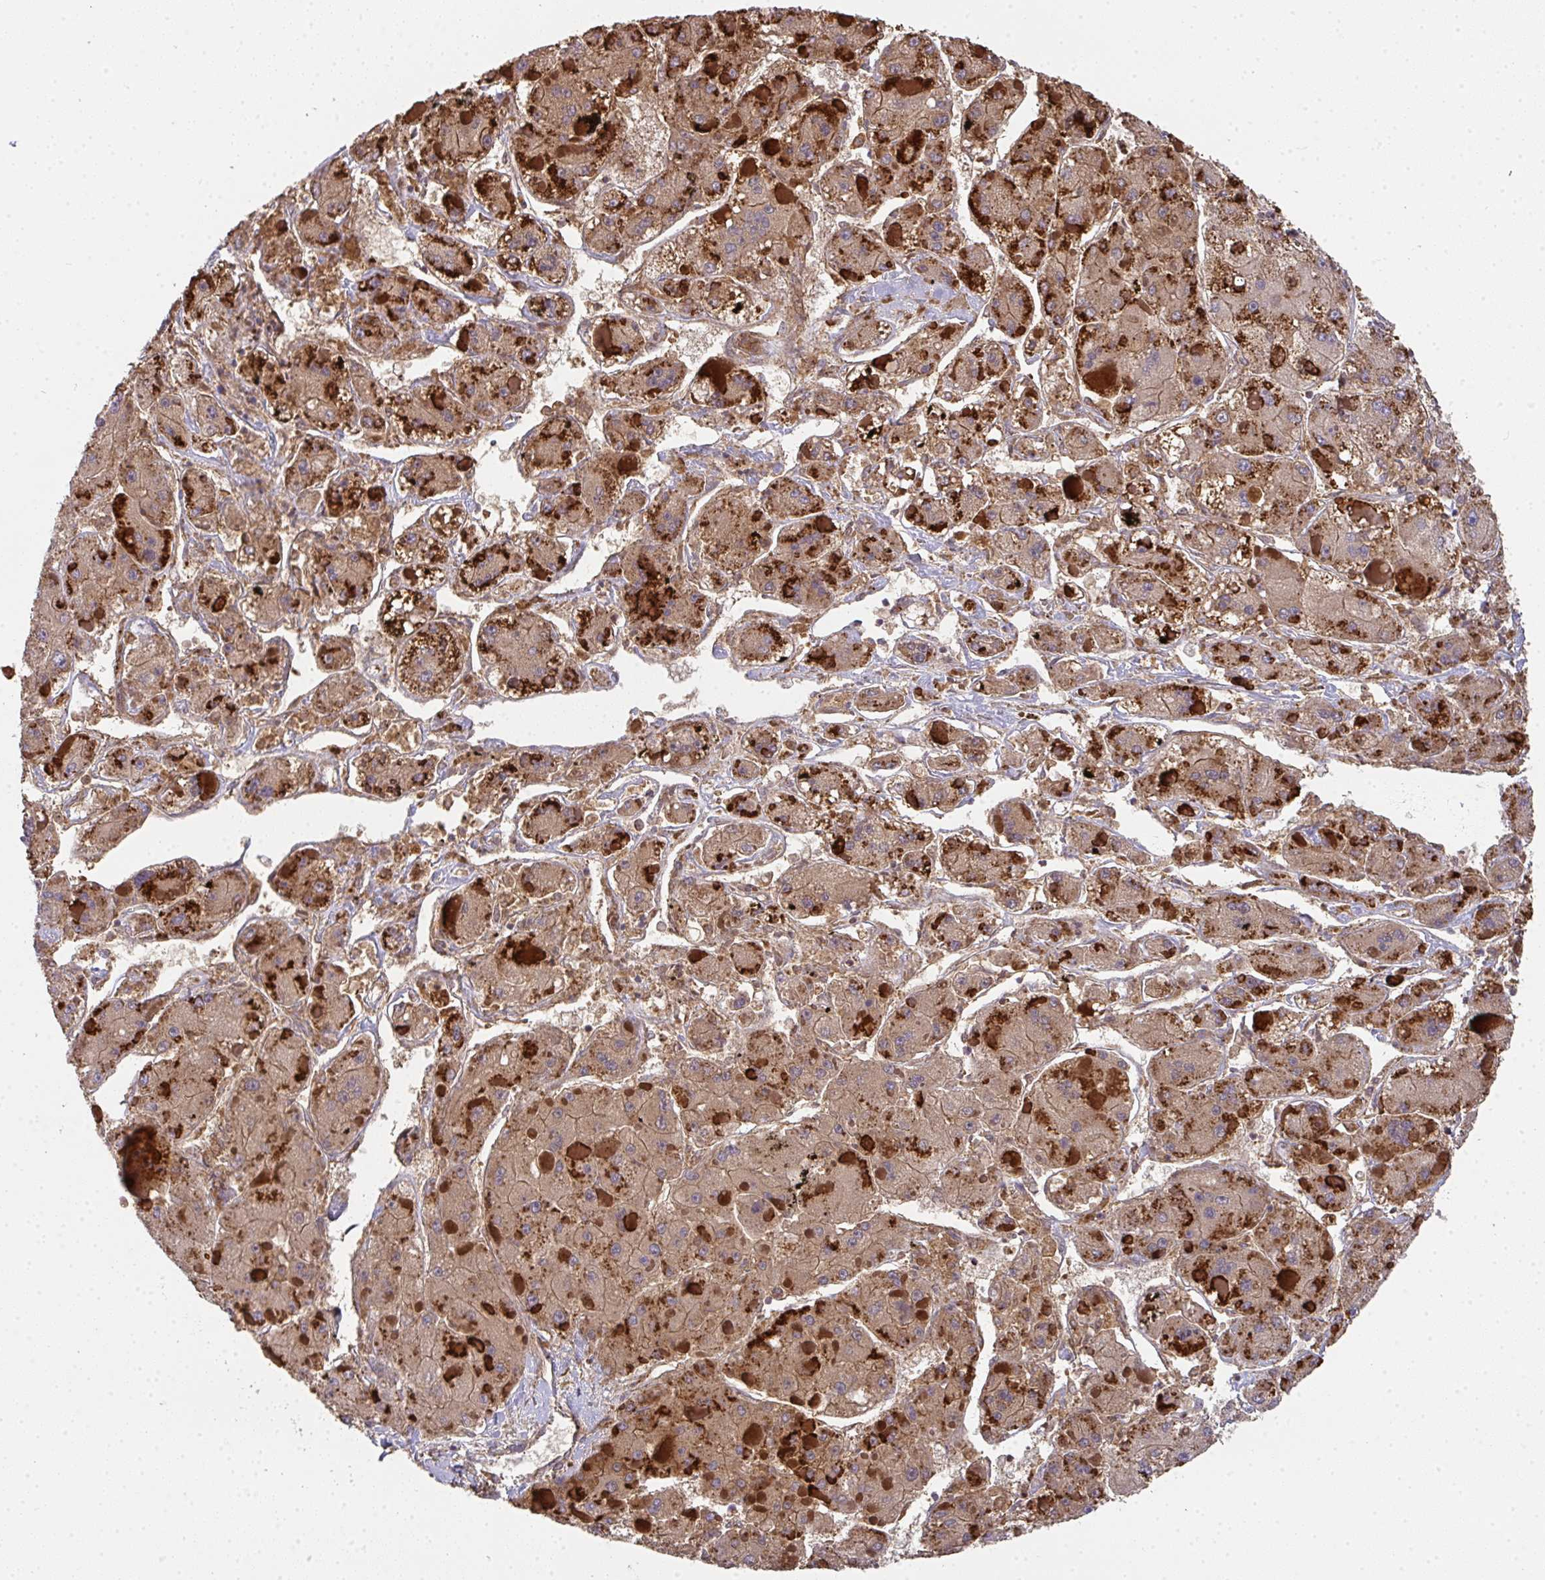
{"staining": {"intensity": "strong", "quantity": ">75%", "location": "cytoplasmic/membranous"}, "tissue": "liver cancer", "cell_type": "Tumor cells", "image_type": "cancer", "snomed": [{"axis": "morphology", "description": "Carcinoma, Hepatocellular, NOS"}, {"axis": "topography", "description": "Liver"}], "caption": "A high amount of strong cytoplasmic/membranous expression is identified in approximately >75% of tumor cells in liver cancer tissue.", "gene": "TNMD", "patient": {"sex": "female", "age": 73}}